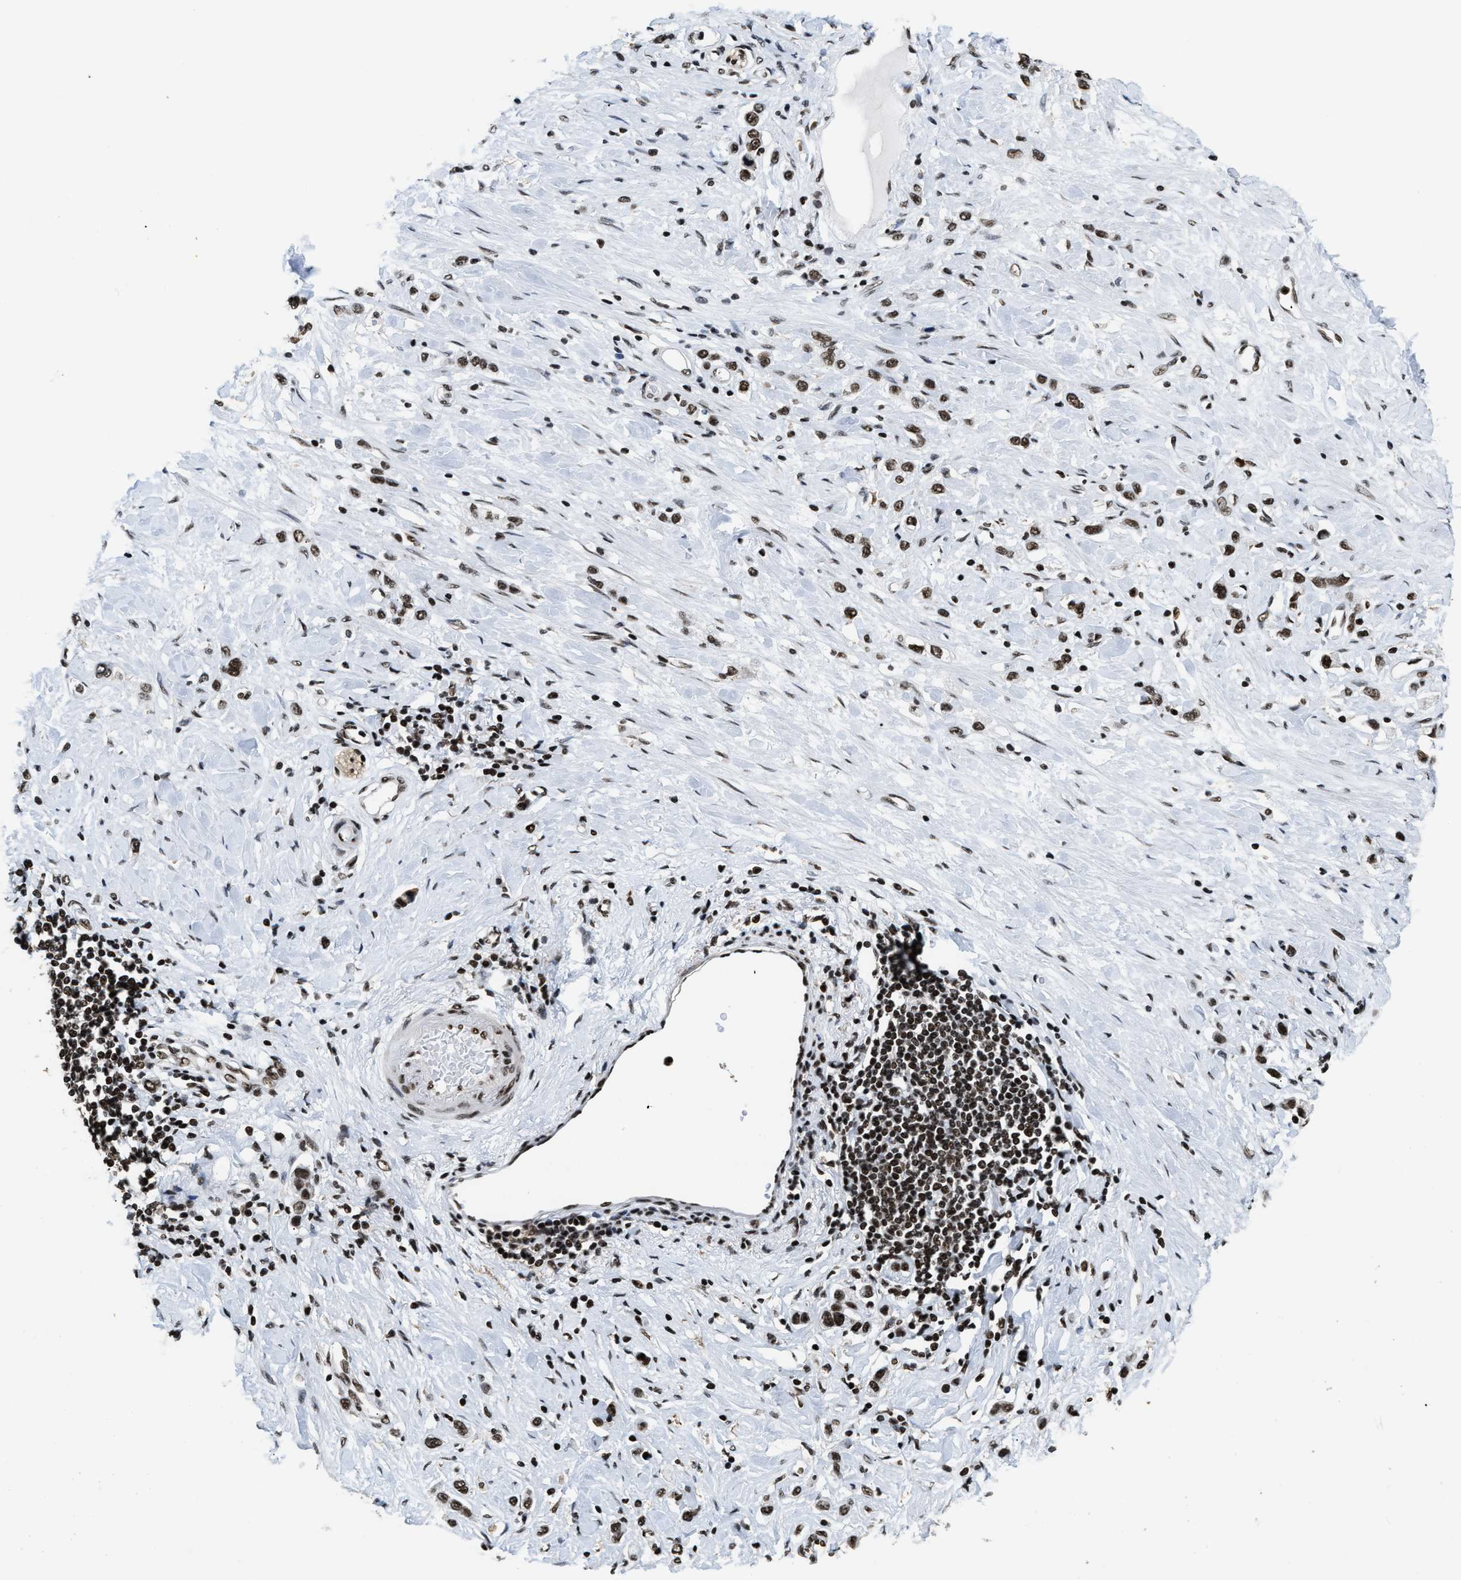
{"staining": {"intensity": "strong", "quantity": ">75%", "location": "nuclear"}, "tissue": "stomach cancer", "cell_type": "Tumor cells", "image_type": "cancer", "snomed": [{"axis": "morphology", "description": "Adenocarcinoma, NOS"}, {"axis": "topography", "description": "Stomach"}], "caption": "IHC staining of adenocarcinoma (stomach), which shows high levels of strong nuclear positivity in approximately >75% of tumor cells indicating strong nuclear protein positivity. The staining was performed using DAB (brown) for protein detection and nuclei were counterstained in hematoxylin (blue).", "gene": "RAD21", "patient": {"sex": "female", "age": 65}}